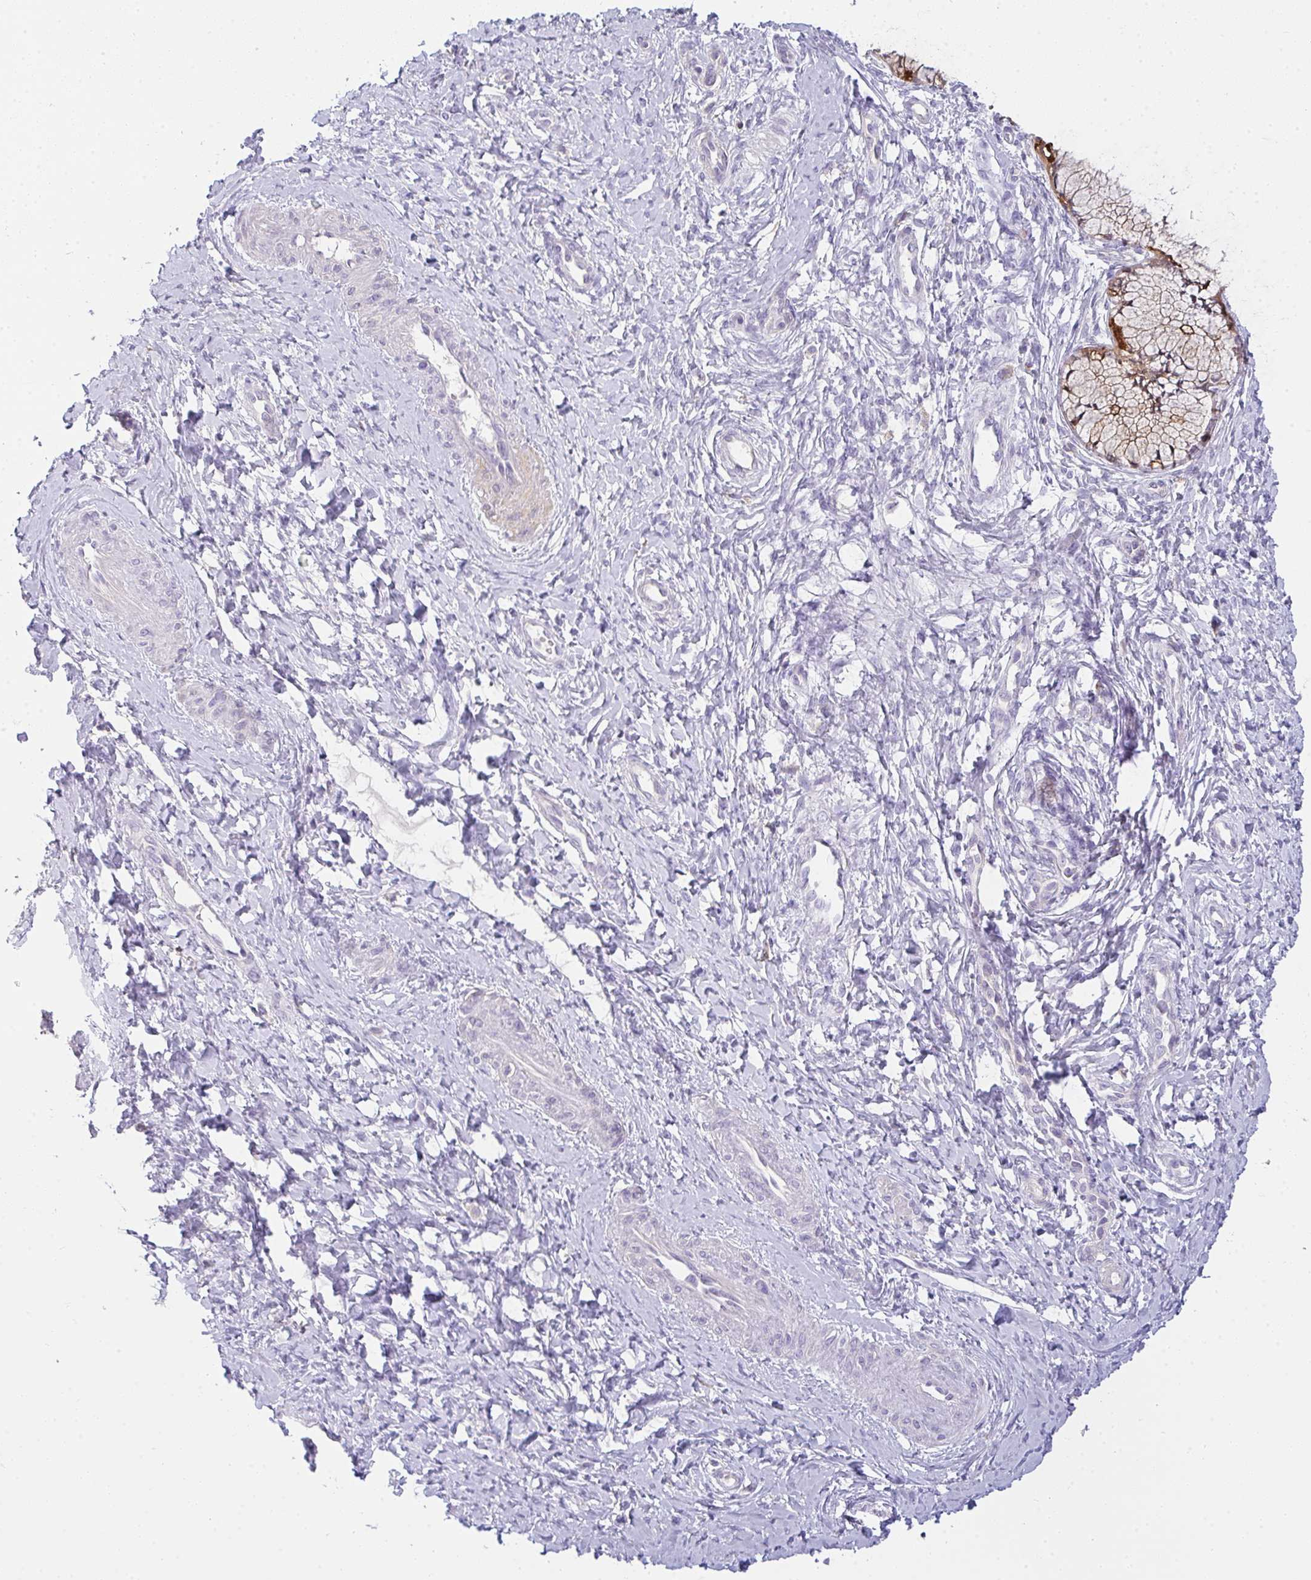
{"staining": {"intensity": "moderate", "quantity": "<25%", "location": "cytoplasmic/membranous"}, "tissue": "cervix", "cell_type": "Glandular cells", "image_type": "normal", "snomed": [{"axis": "morphology", "description": "Normal tissue, NOS"}, {"axis": "topography", "description": "Cervix"}], "caption": "Immunohistochemistry (DAB (3,3'-diaminobenzidine)) staining of benign human cervix demonstrates moderate cytoplasmic/membranous protein positivity in about <25% of glandular cells. (IHC, brightfield microscopy, high magnification).", "gene": "COX7B", "patient": {"sex": "female", "age": 37}}